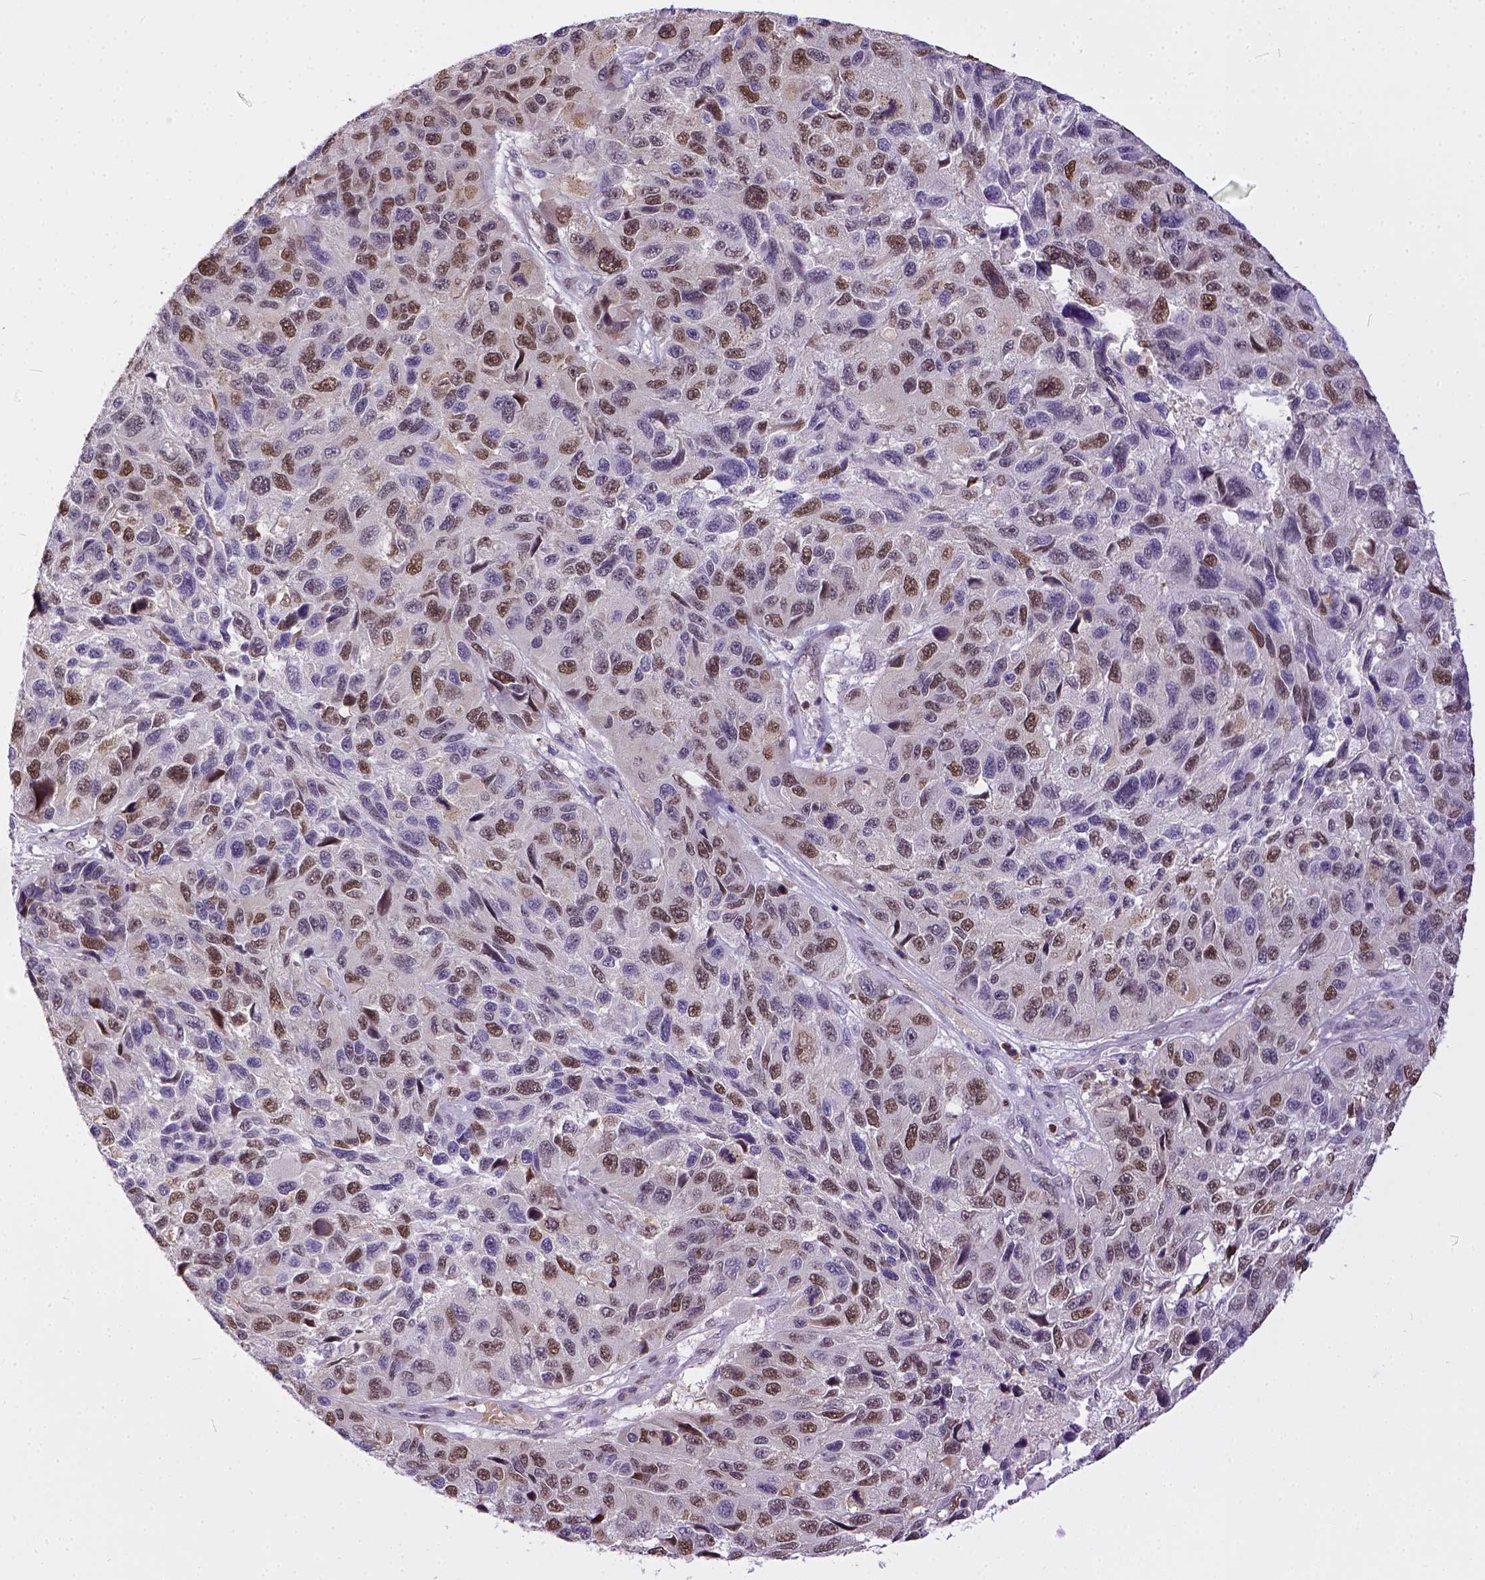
{"staining": {"intensity": "moderate", "quantity": "25%-75%", "location": "nuclear"}, "tissue": "melanoma", "cell_type": "Tumor cells", "image_type": "cancer", "snomed": [{"axis": "morphology", "description": "Malignant melanoma, NOS"}, {"axis": "topography", "description": "Skin"}], "caption": "A medium amount of moderate nuclear positivity is present in about 25%-75% of tumor cells in malignant melanoma tissue.", "gene": "ERCC1", "patient": {"sex": "male", "age": 53}}